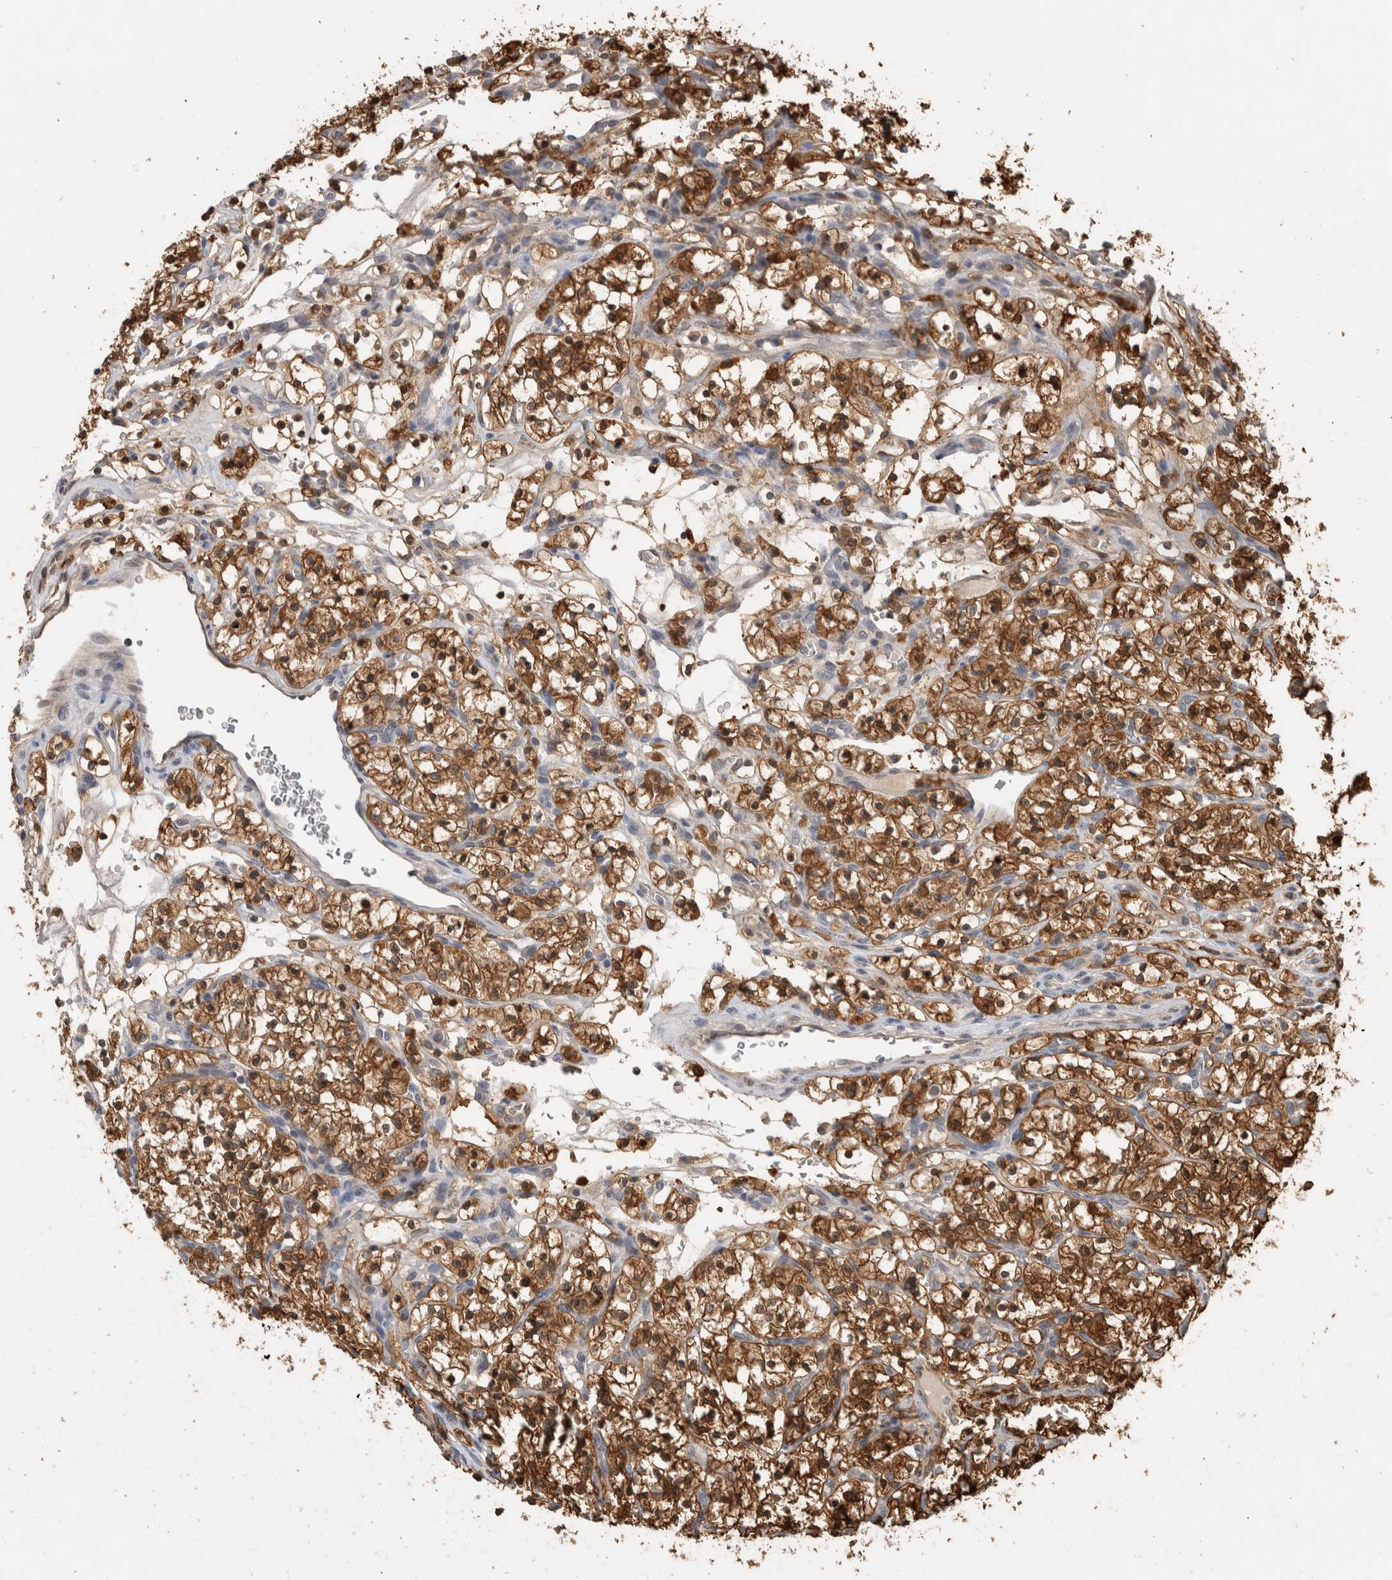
{"staining": {"intensity": "moderate", "quantity": ">75%", "location": "cytoplasmic/membranous,nuclear"}, "tissue": "renal cancer", "cell_type": "Tumor cells", "image_type": "cancer", "snomed": [{"axis": "morphology", "description": "Adenocarcinoma, NOS"}, {"axis": "topography", "description": "Kidney"}], "caption": "Protein expression analysis of human renal cancer reveals moderate cytoplasmic/membranous and nuclear positivity in approximately >75% of tumor cells.", "gene": "ASTN2", "patient": {"sex": "female", "age": 57}}